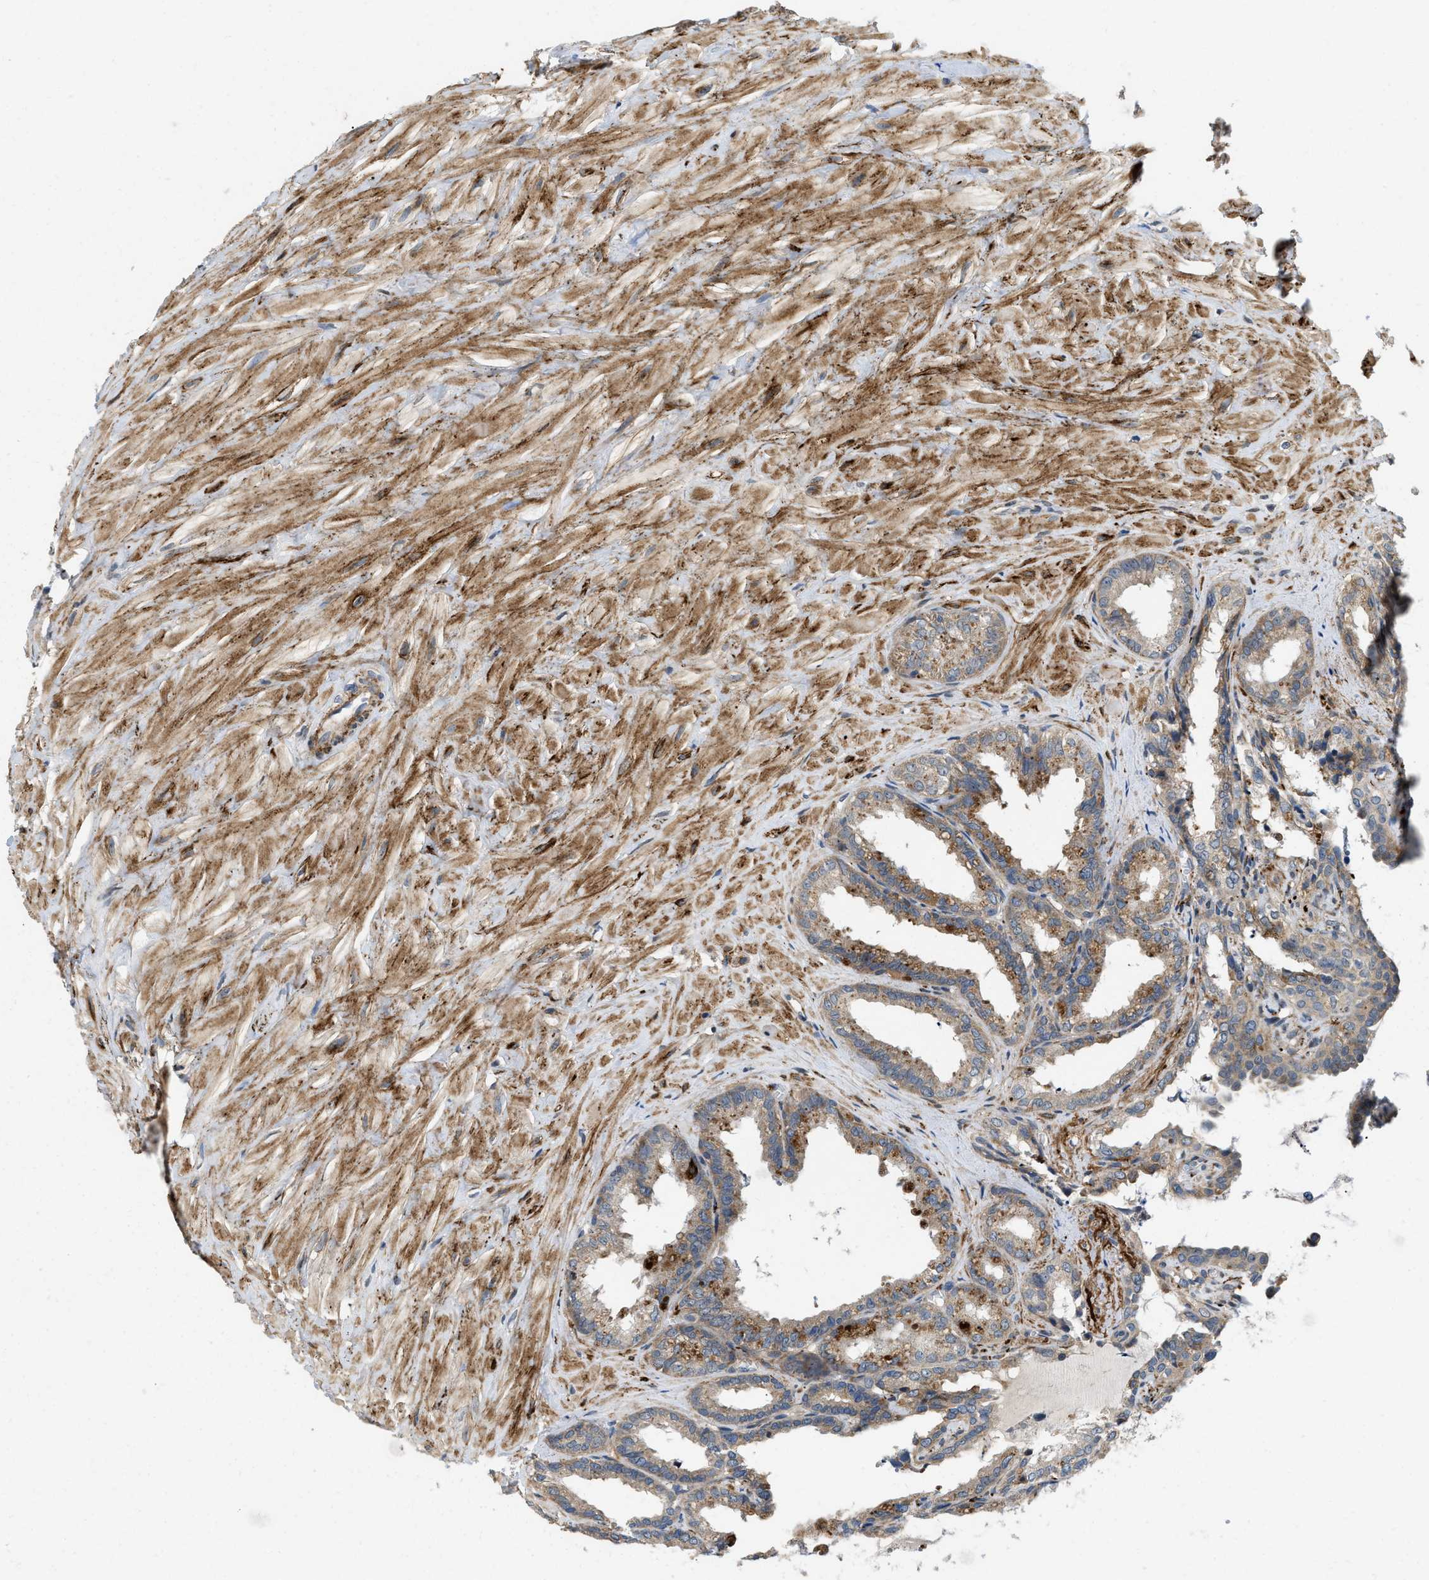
{"staining": {"intensity": "moderate", "quantity": "25%-75%", "location": "cytoplasmic/membranous"}, "tissue": "seminal vesicle", "cell_type": "Glandular cells", "image_type": "normal", "snomed": [{"axis": "morphology", "description": "Normal tissue, NOS"}, {"axis": "topography", "description": "Seminal veicle"}], "caption": "IHC photomicrograph of unremarkable seminal vesicle: human seminal vesicle stained using IHC exhibits medium levels of moderate protein expression localized specifically in the cytoplasmic/membranous of glandular cells, appearing as a cytoplasmic/membranous brown color.", "gene": "ZNF599", "patient": {"sex": "male", "age": 64}}